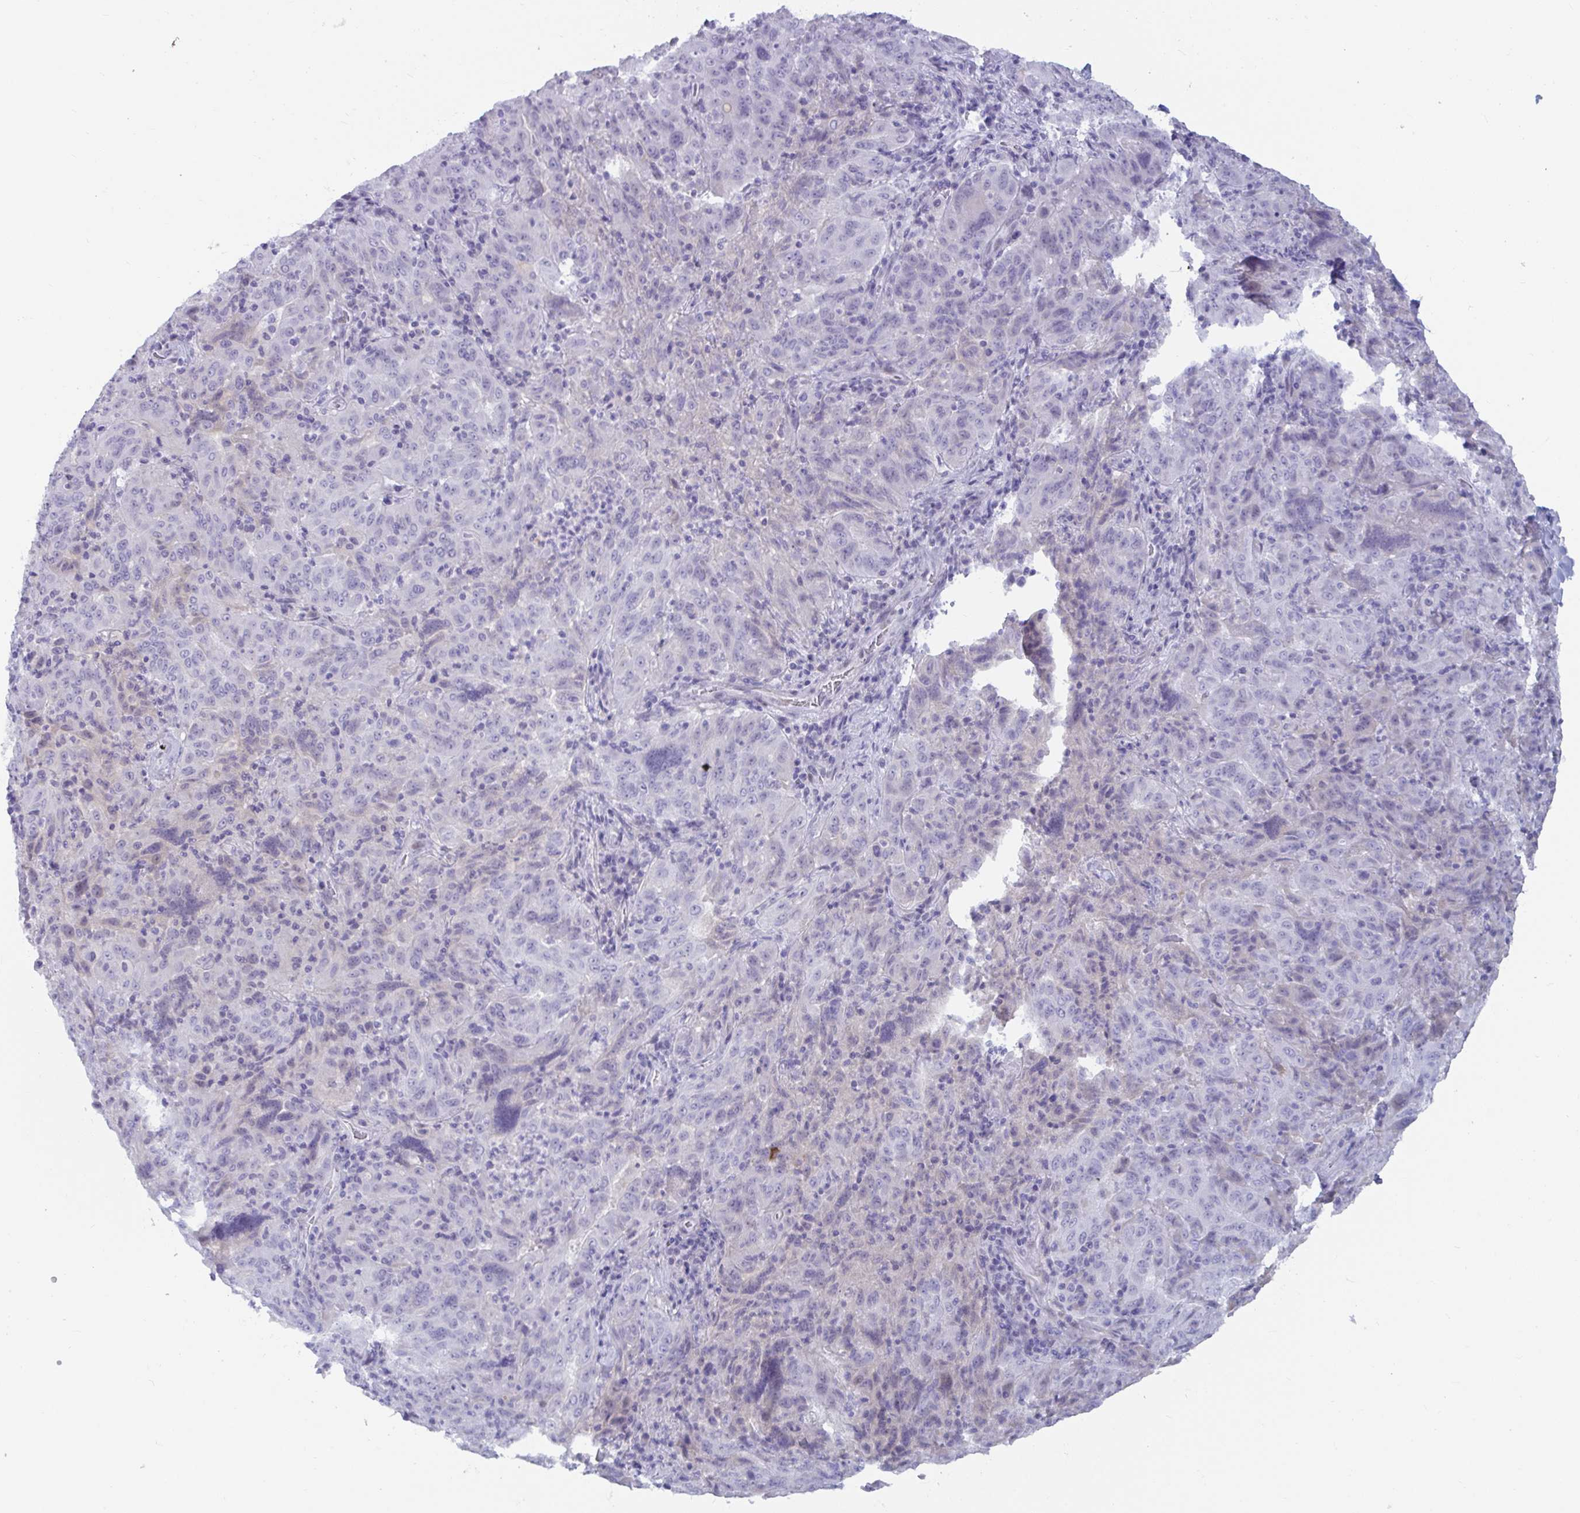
{"staining": {"intensity": "negative", "quantity": "none", "location": "none"}, "tissue": "pancreatic cancer", "cell_type": "Tumor cells", "image_type": "cancer", "snomed": [{"axis": "morphology", "description": "Adenocarcinoma, NOS"}, {"axis": "topography", "description": "Pancreas"}], "caption": "IHC of human pancreatic cancer reveals no staining in tumor cells.", "gene": "NPY", "patient": {"sex": "male", "age": 63}}